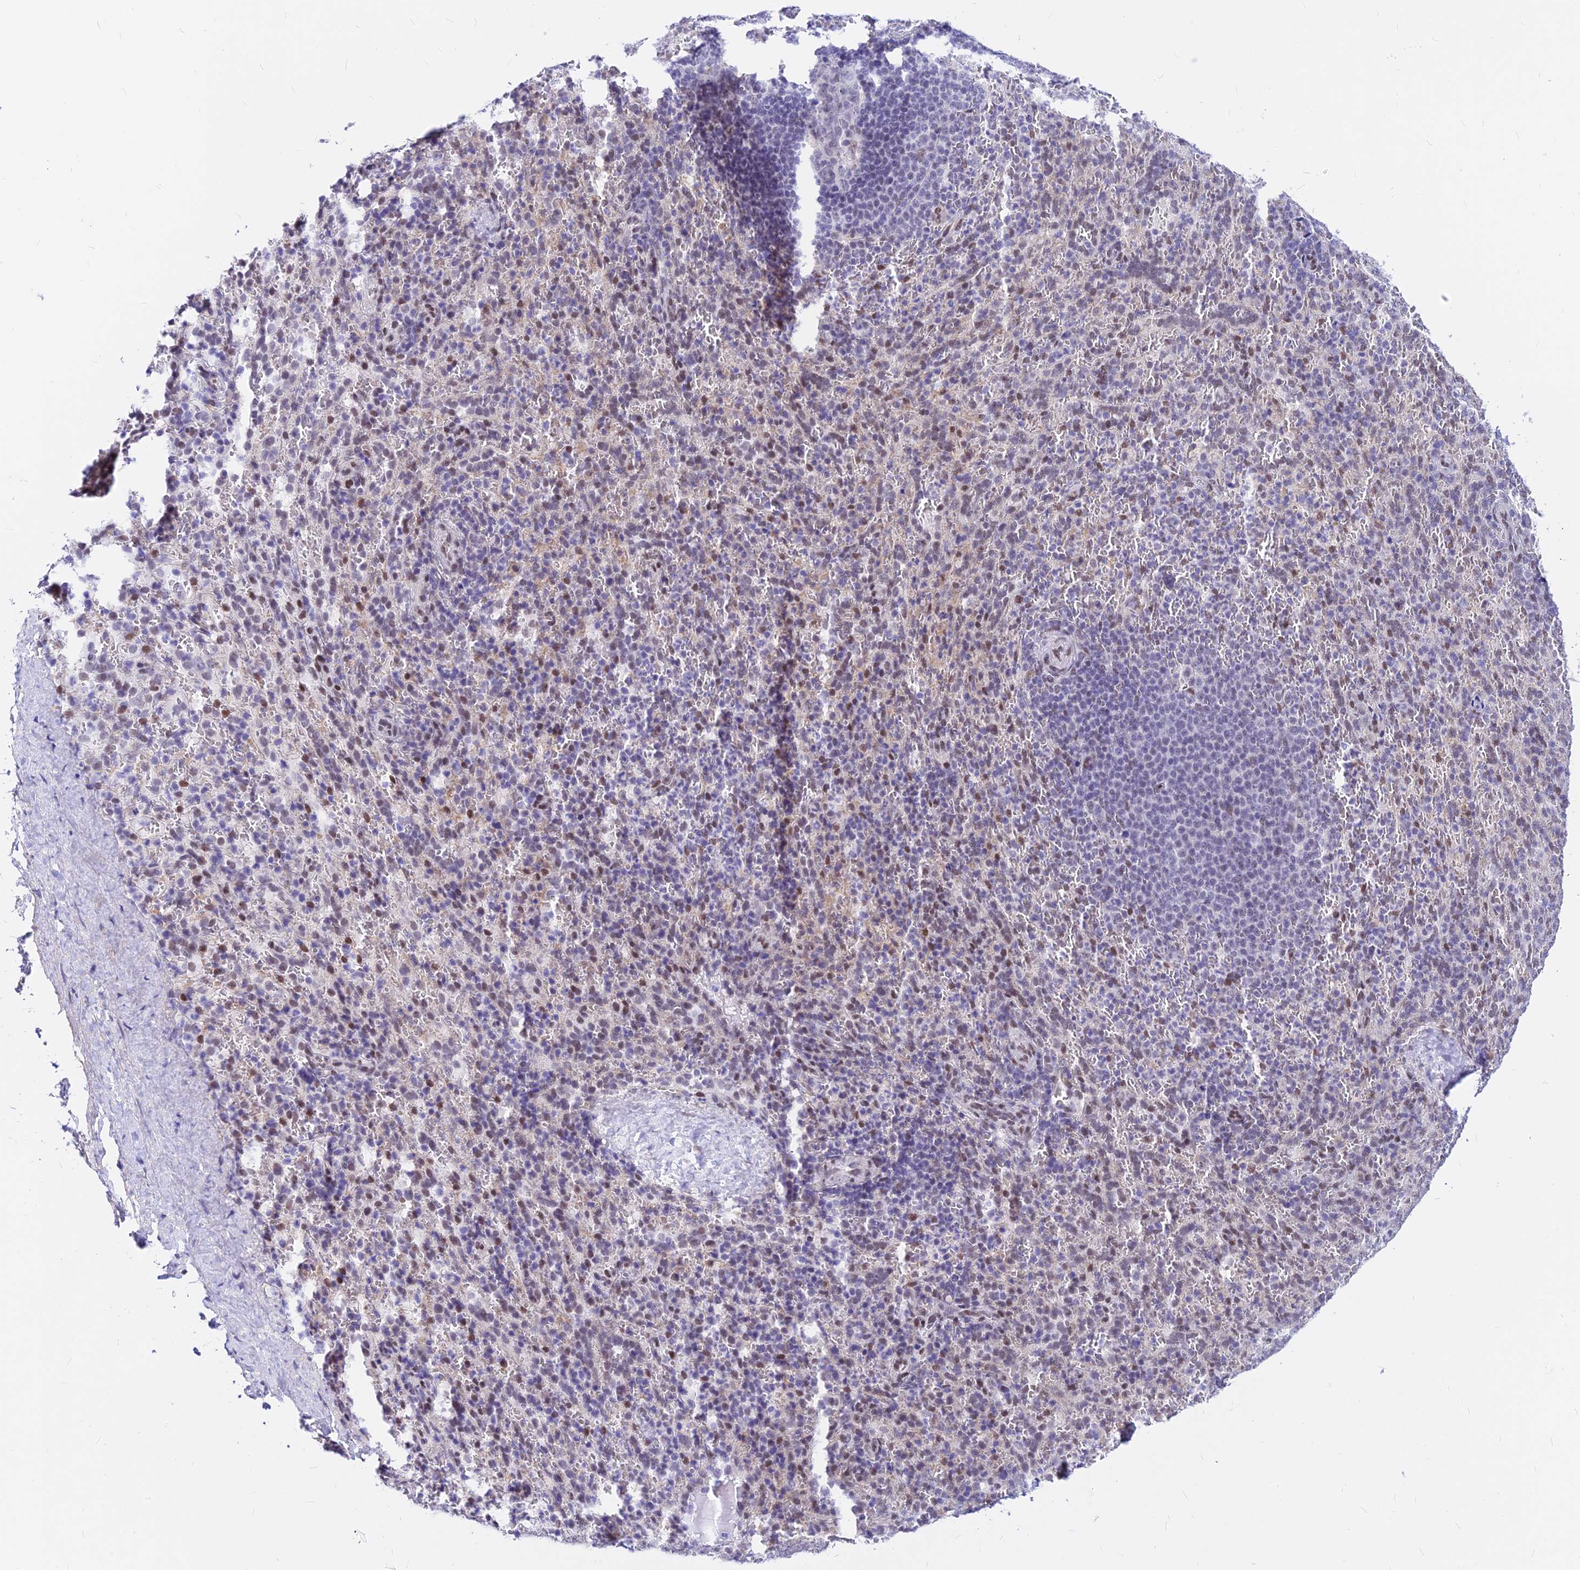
{"staining": {"intensity": "weak", "quantity": "<25%", "location": "nuclear"}, "tissue": "spleen", "cell_type": "Cells in red pulp", "image_type": "normal", "snomed": [{"axis": "morphology", "description": "Normal tissue, NOS"}, {"axis": "topography", "description": "Spleen"}], "caption": "DAB immunohistochemical staining of benign spleen shows no significant staining in cells in red pulp.", "gene": "KCTD13", "patient": {"sex": "female", "age": 21}}